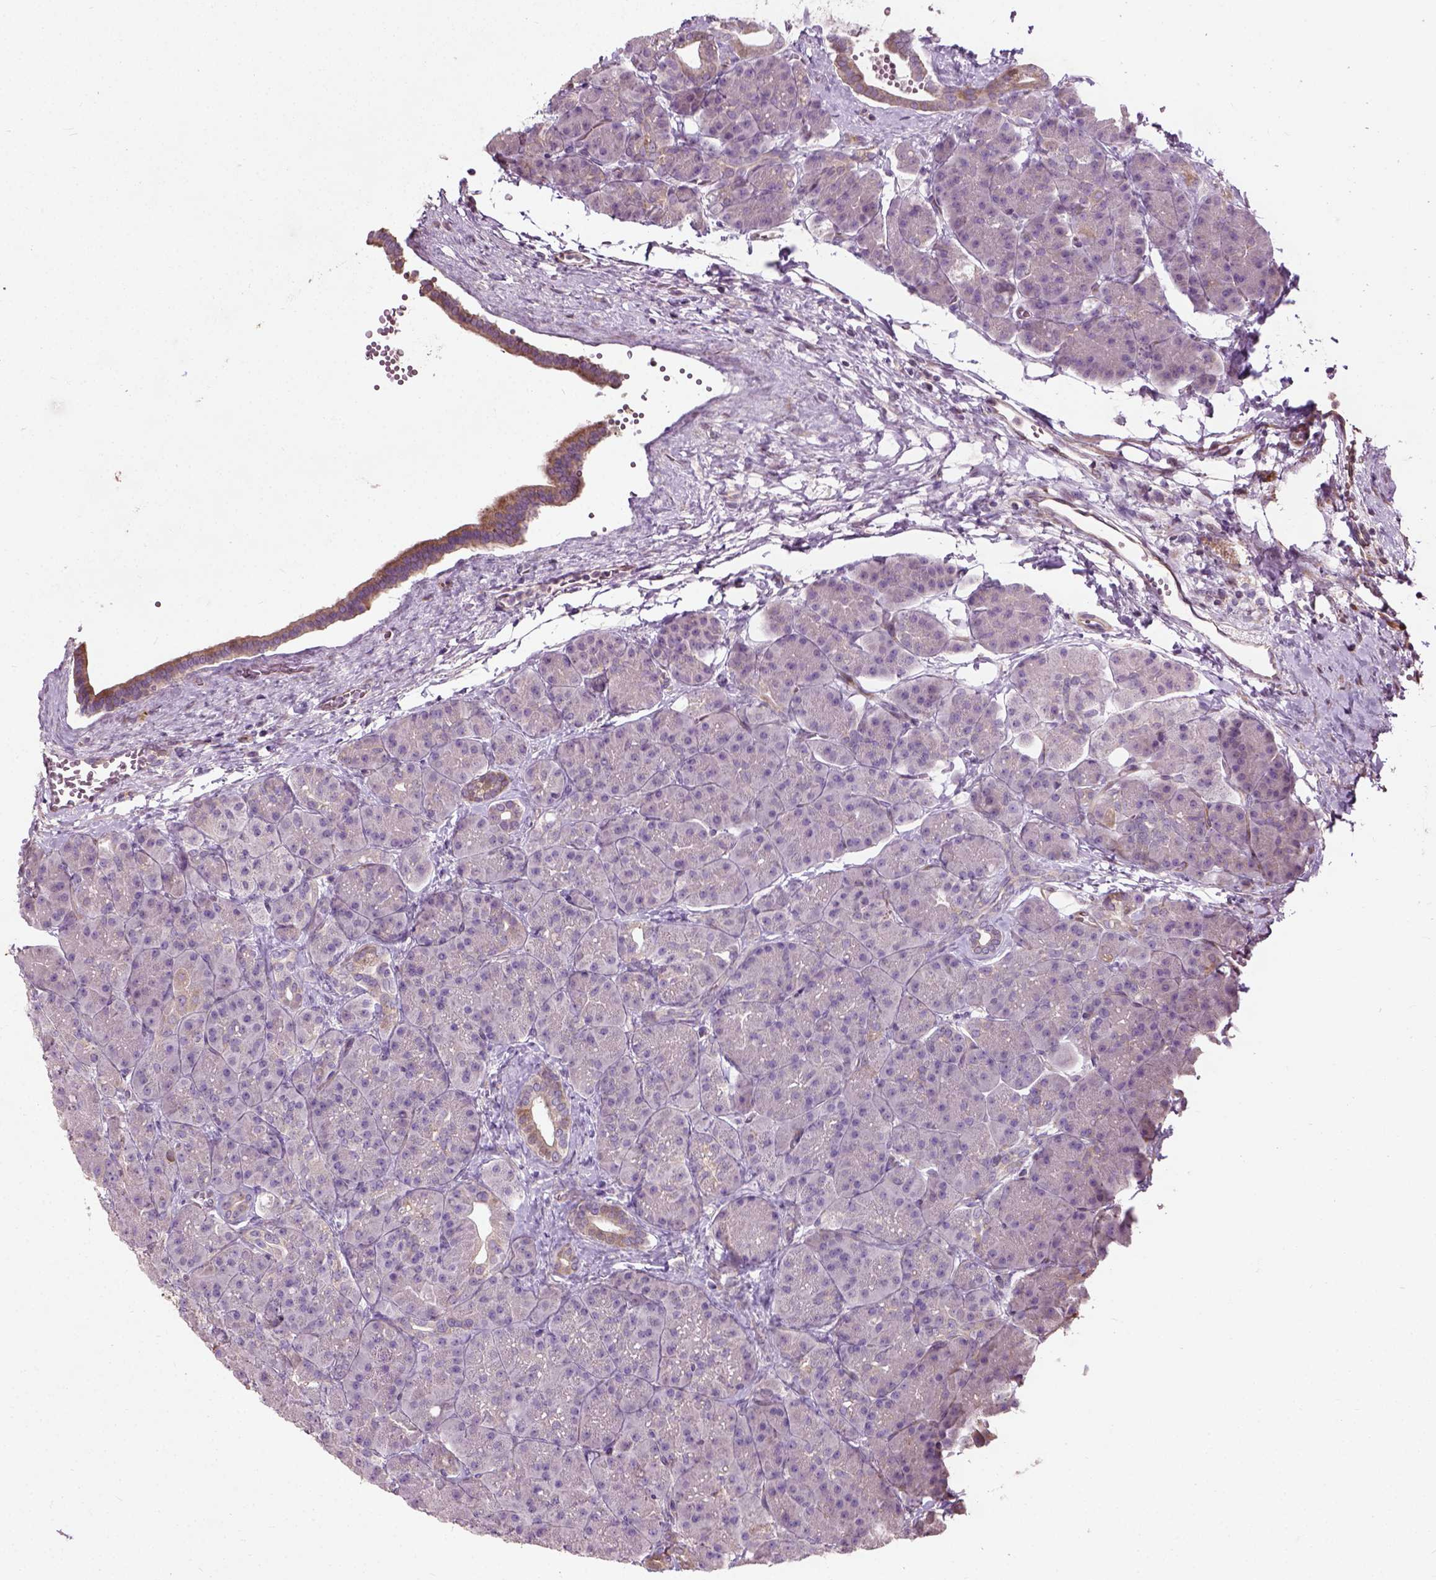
{"staining": {"intensity": "moderate", "quantity": "<25%", "location": "cytoplasmic/membranous"}, "tissue": "pancreas", "cell_type": "Exocrine glandular cells", "image_type": "normal", "snomed": [{"axis": "morphology", "description": "Normal tissue, NOS"}, {"axis": "topography", "description": "Pancreas"}], "caption": "High-power microscopy captured an immunohistochemistry (IHC) histopathology image of benign pancreas, revealing moderate cytoplasmic/membranous staining in about <25% of exocrine glandular cells.", "gene": "PKP3", "patient": {"sex": "male", "age": 57}}